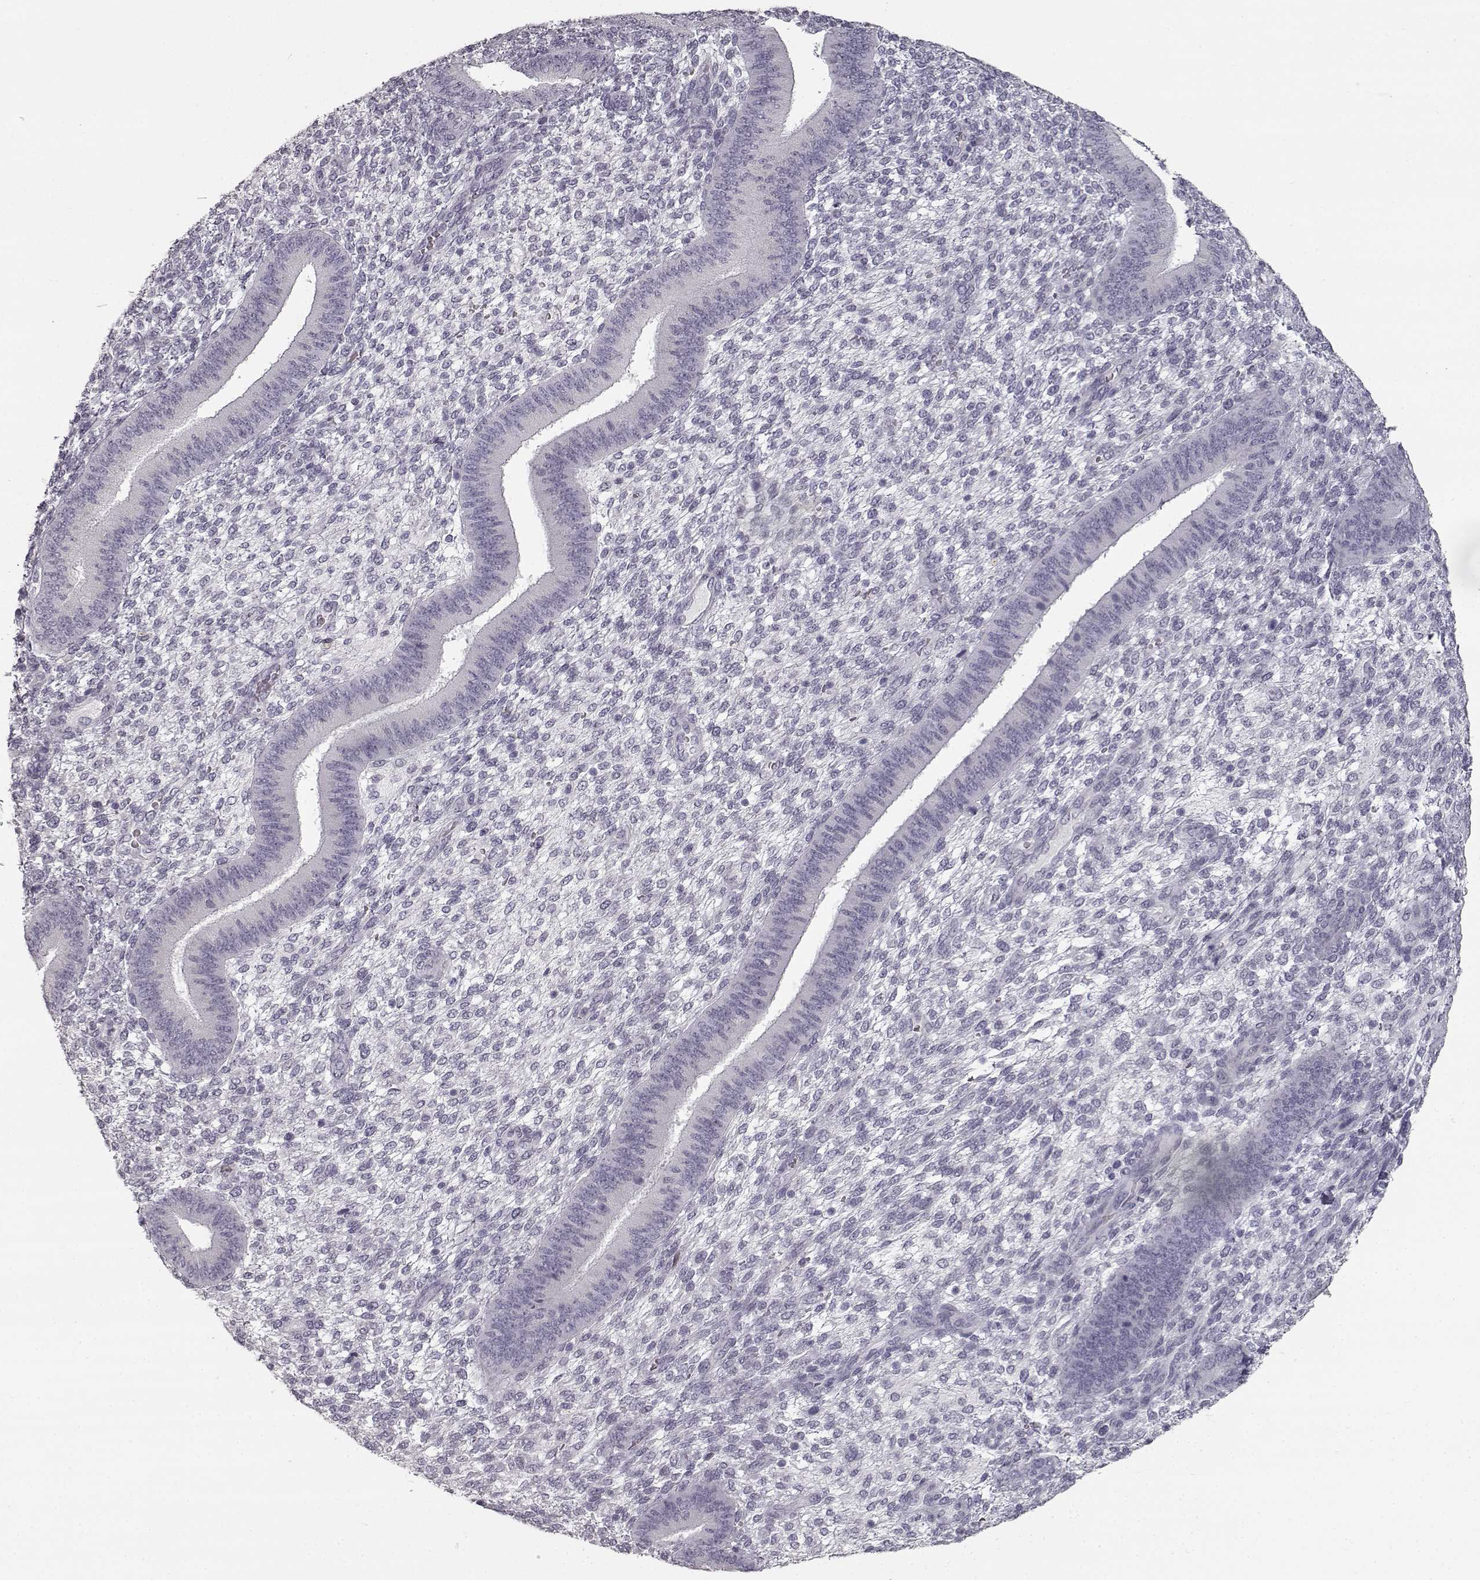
{"staining": {"intensity": "negative", "quantity": "none", "location": "none"}, "tissue": "endometrium", "cell_type": "Cells in endometrial stroma", "image_type": "normal", "snomed": [{"axis": "morphology", "description": "Normal tissue, NOS"}, {"axis": "topography", "description": "Endometrium"}], "caption": "This is a histopathology image of immunohistochemistry (IHC) staining of benign endometrium, which shows no staining in cells in endometrial stroma. Nuclei are stained in blue.", "gene": "SEMG2", "patient": {"sex": "female", "age": 39}}